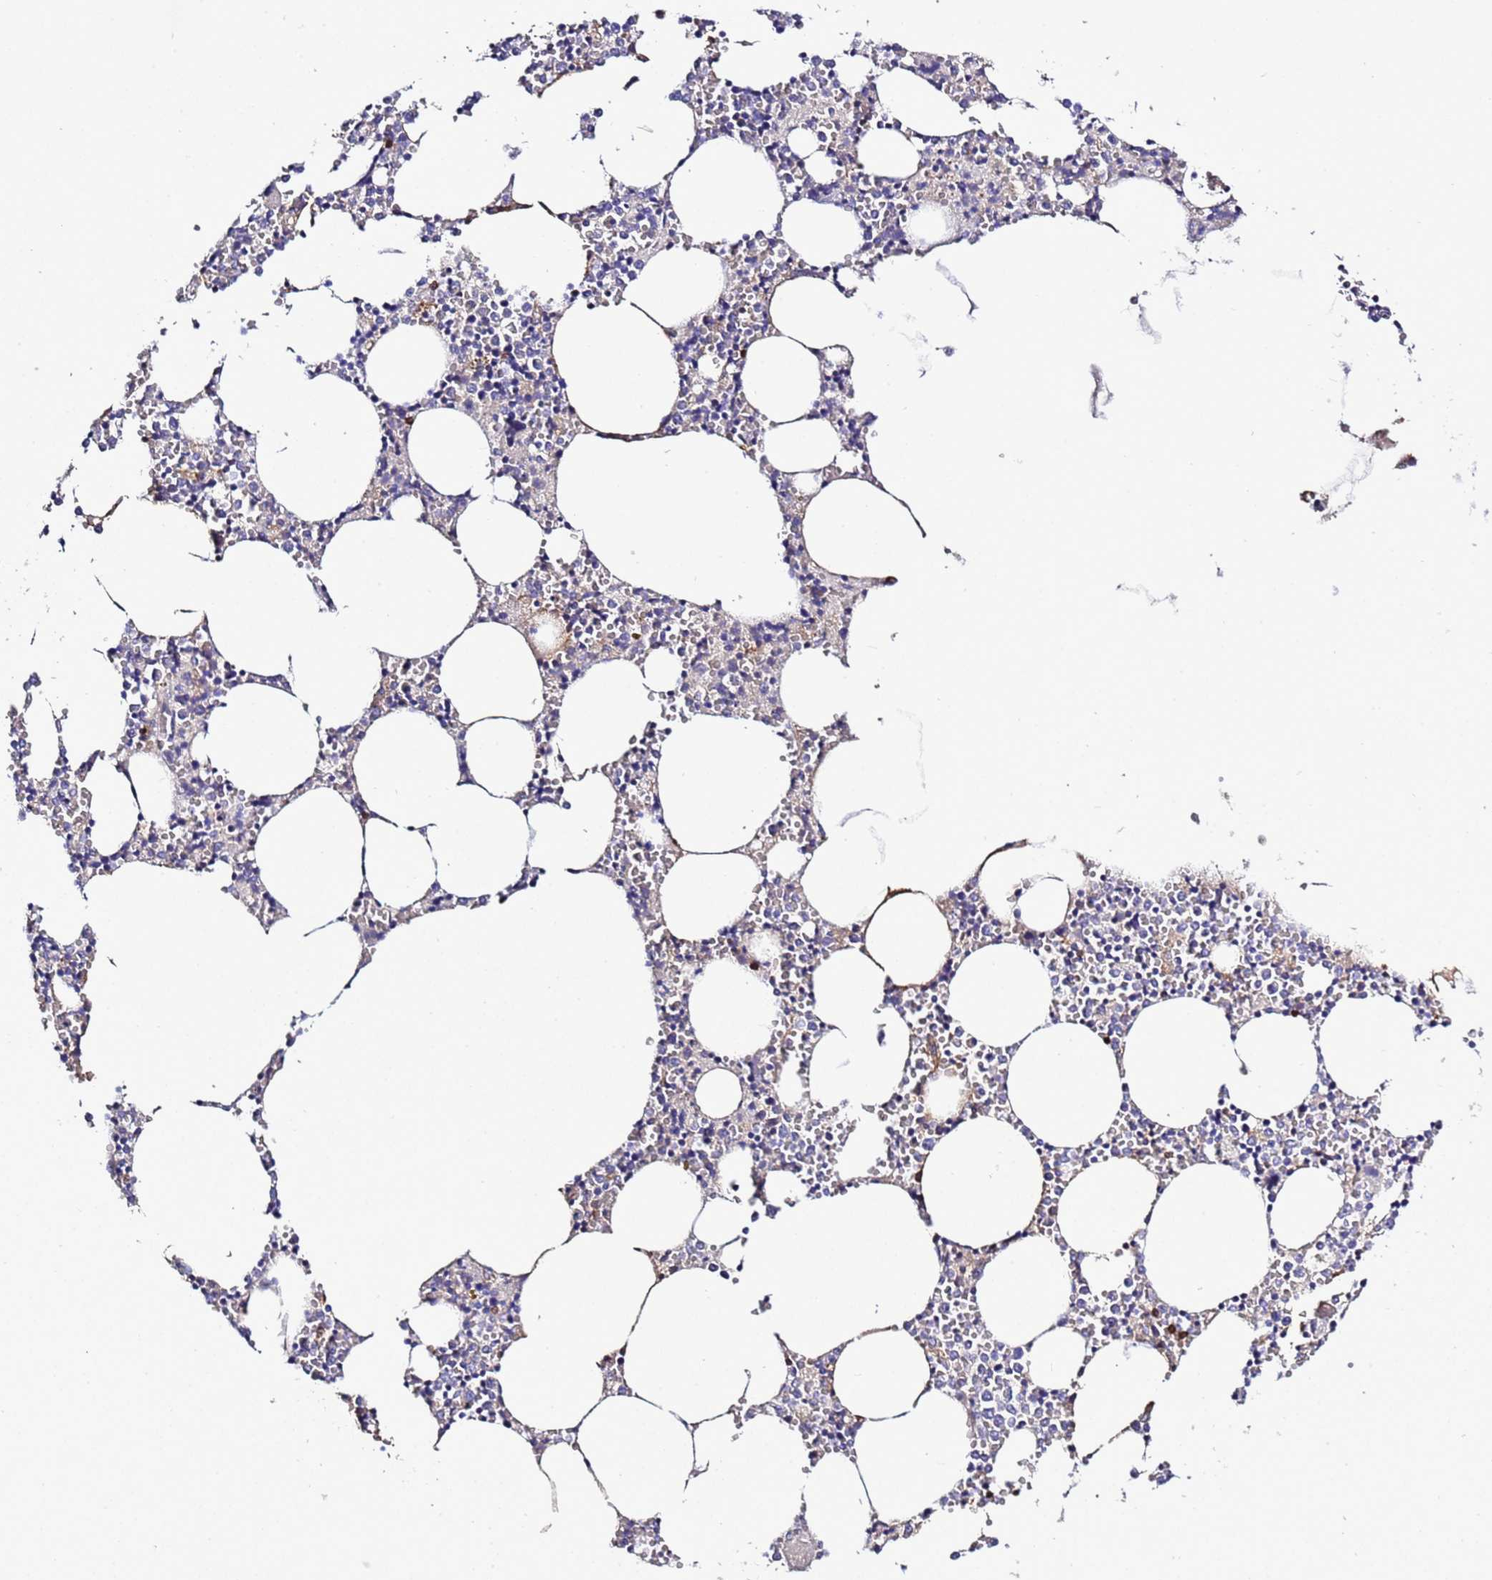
{"staining": {"intensity": "negative", "quantity": "none", "location": "none"}, "tissue": "bone marrow", "cell_type": "Hematopoietic cells", "image_type": "normal", "snomed": [{"axis": "morphology", "description": "Normal tissue, NOS"}, {"axis": "topography", "description": "Bone marrow"}], "caption": "Hematopoietic cells show no significant protein expression in normal bone marrow. The staining was performed using DAB to visualize the protein expression in brown, while the nuclei were stained in blue with hematoxylin (Magnification: 20x).", "gene": "C4orf46", "patient": {"sex": "female", "age": 64}}